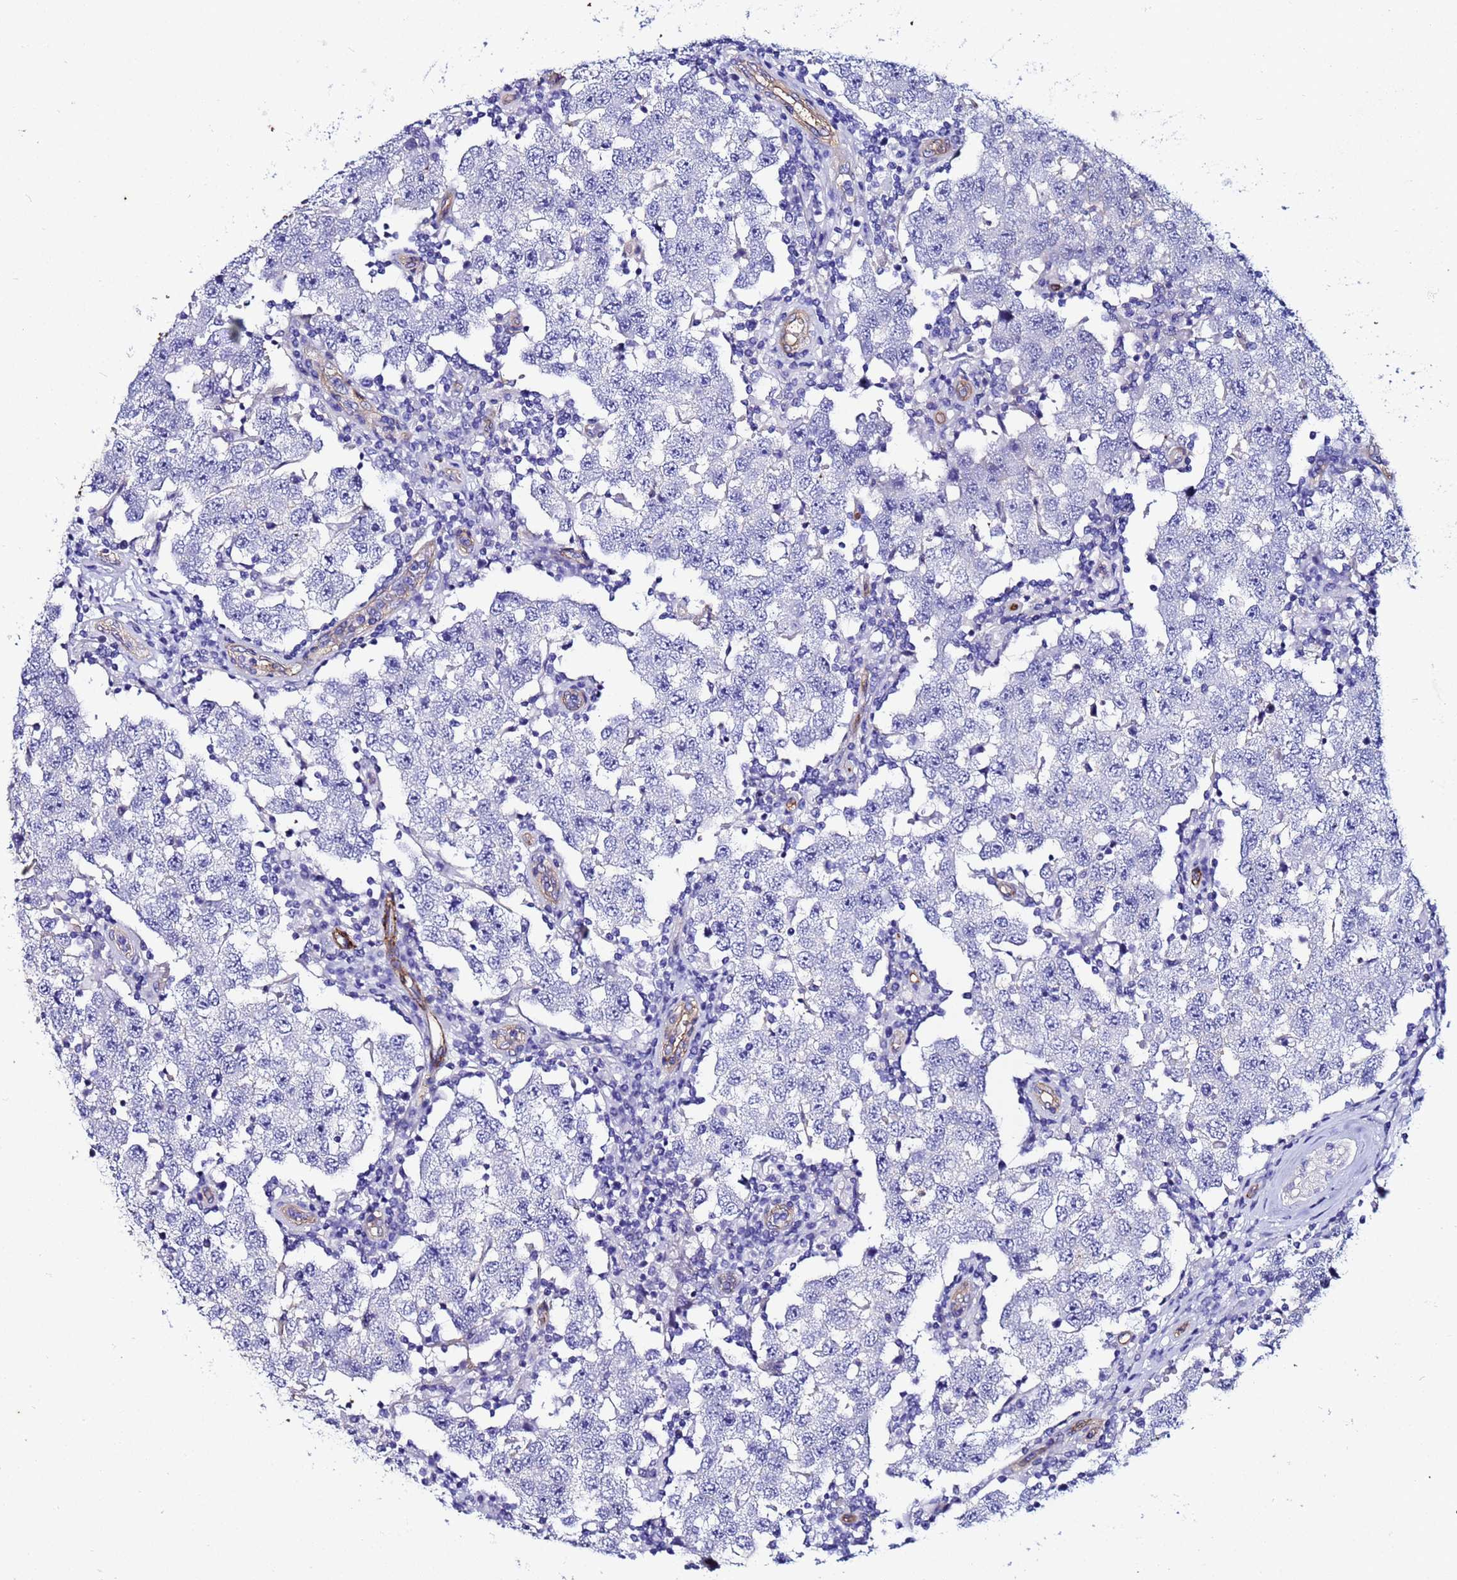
{"staining": {"intensity": "negative", "quantity": "none", "location": "none"}, "tissue": "testis cancer", "cell_type": "Tumor cells", "image_type": "cancer", "snomed": [{"axis": "morphology", "description": "Seminoma, NOS"}, {"axis": "topography", "description": "Testis"}], "caption": "An image of seminoma (testis) stained for a protein shows no brown staining in tumor cells.", "gene": "DEFB104A", "patient": {"sex": "male", "age": 34}}